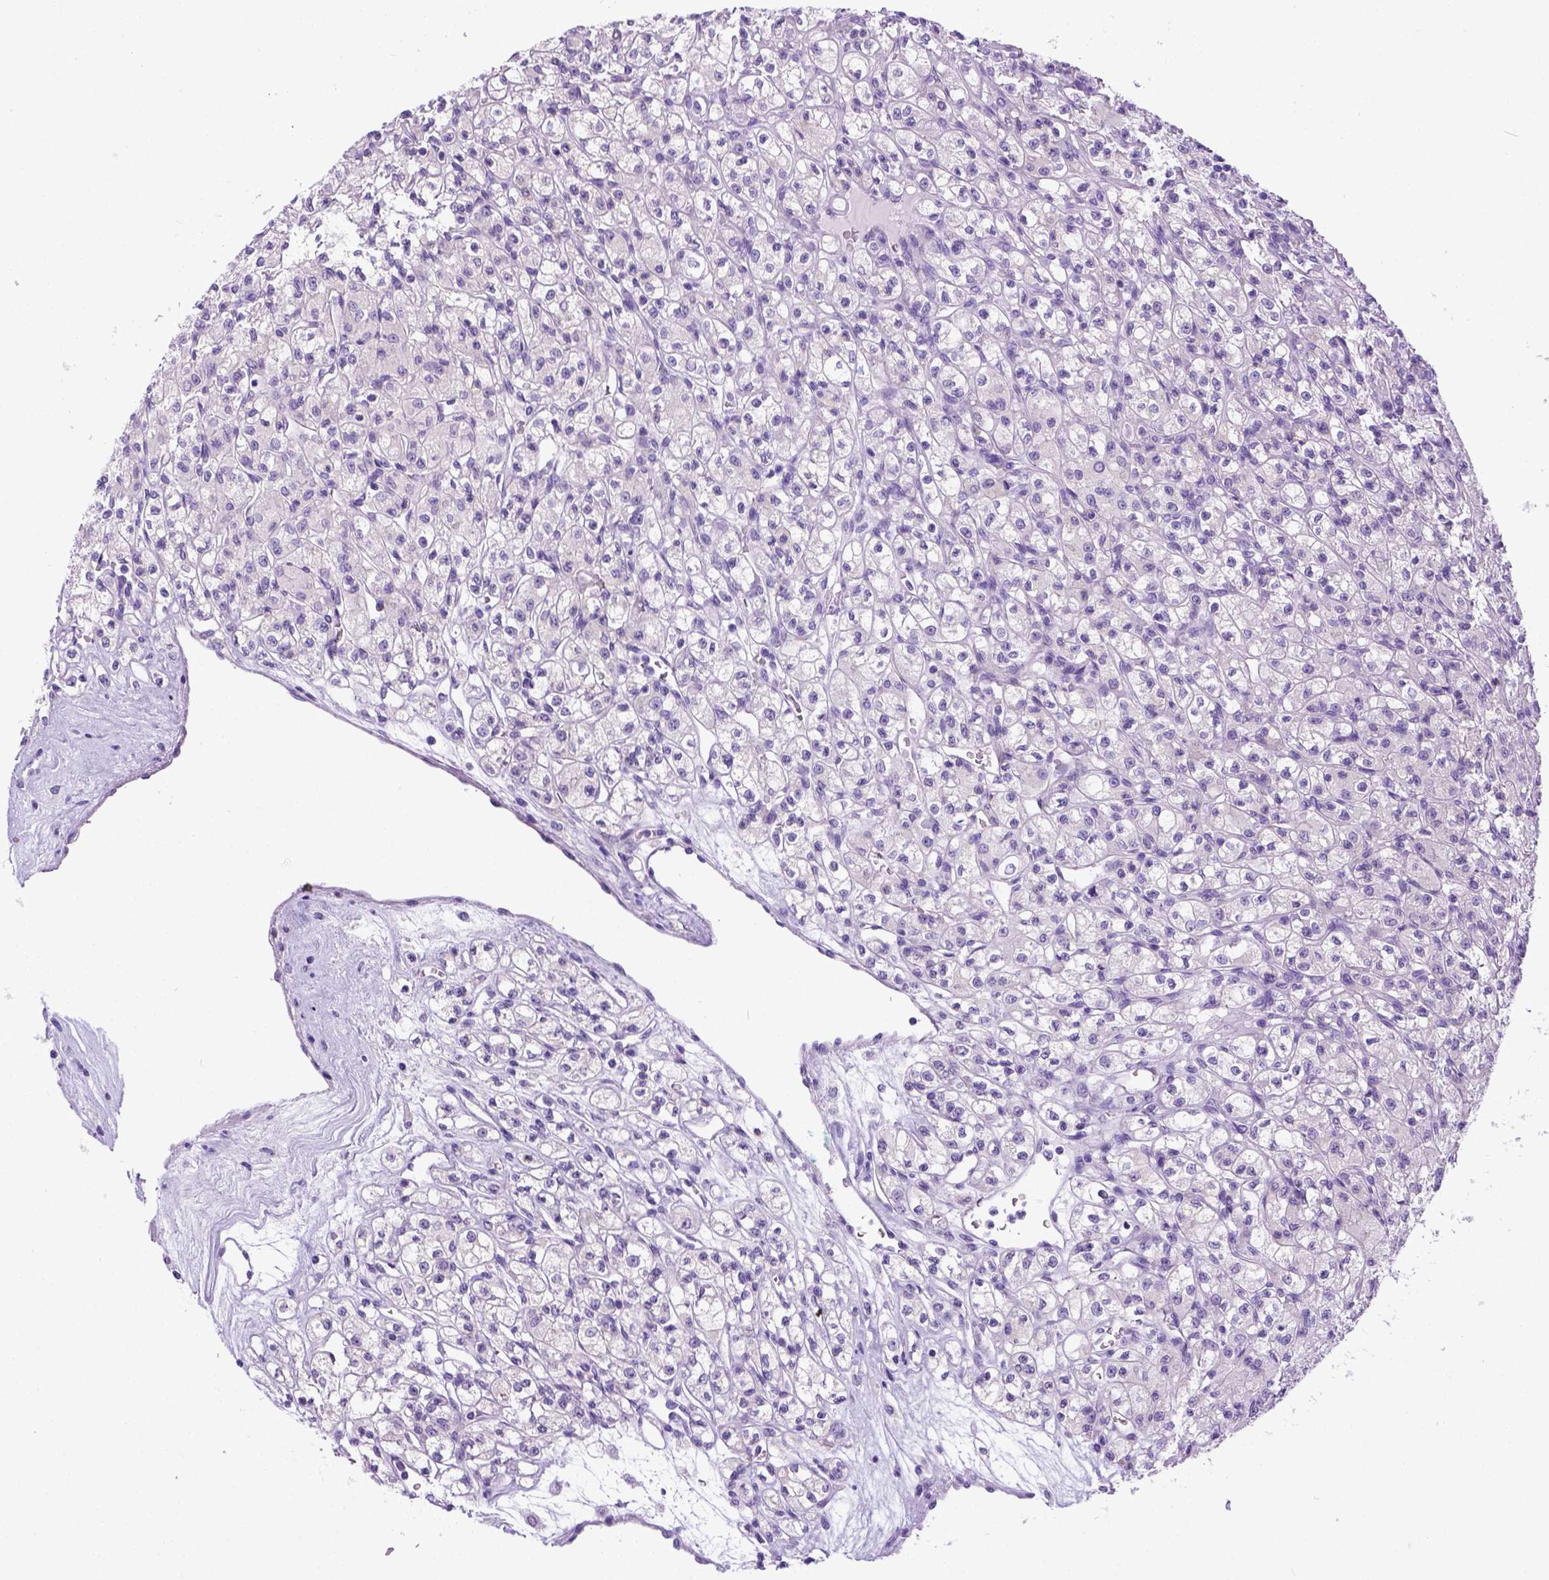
{"staining": {"intensity": "negative", "quantity": "none", "location": "none"}, "tissue": "renal cancer", "cell_type": "Tumor cells", "image_type": "cancer", "snomed": [{"axis": "morphology", "description": "Adenocarcinoma, NOS"}, {"axis": "topography", "description": "Kidney"}], "caption": "Tumor cells are negative for brown protein staining in renal cancer. The staining was performed using DAB to visualize the protein expression in brown, while the nuclei were stained in blue with hematoxylin (Magnification: 20x).", "gene": "NEK5", "patient": {"sex": "female", "age": 70}}